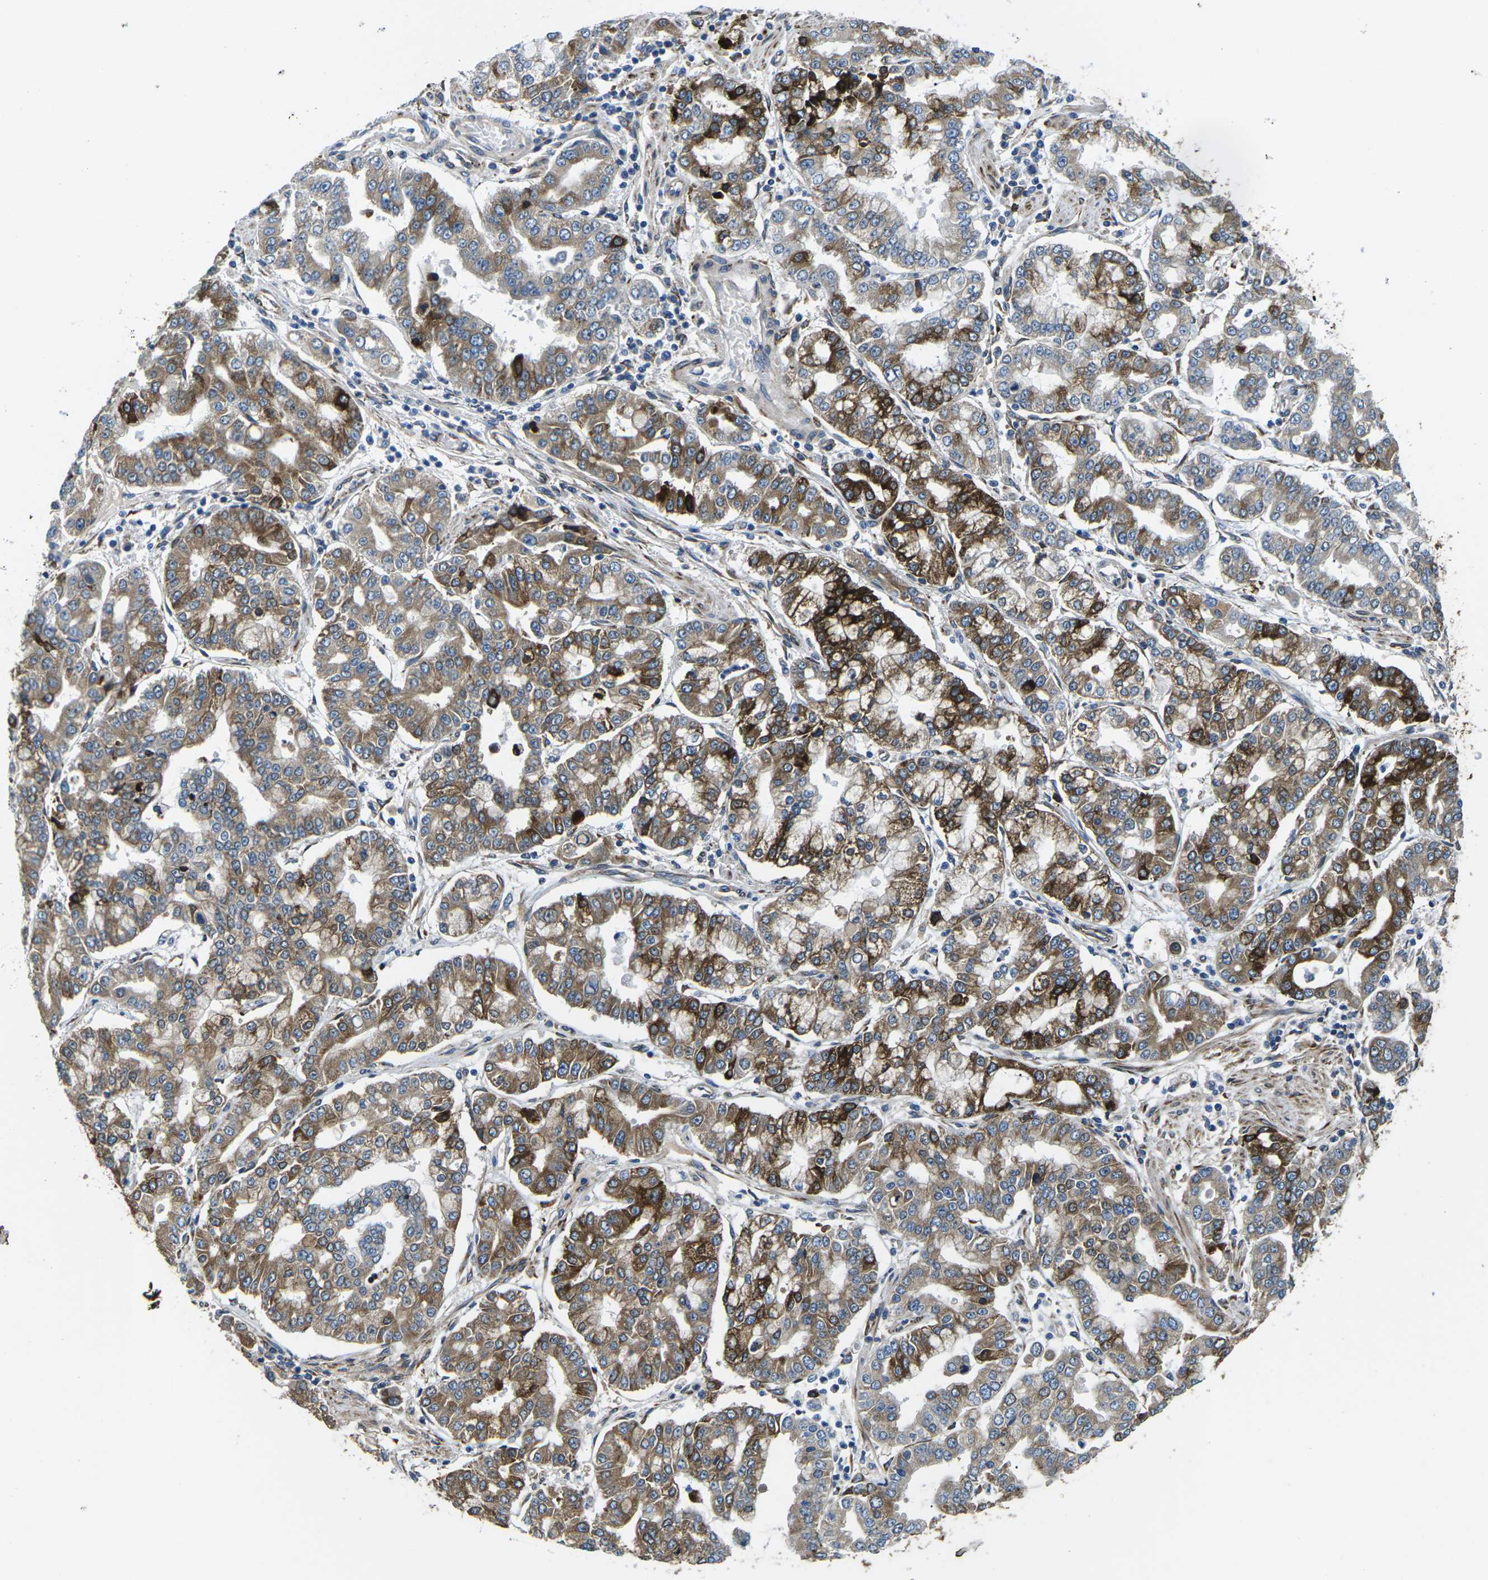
{"staining": {"intensity": "strong", "quantity": "25%-75%", "location": "cytoplasmic/membranous"}, "tissue": "stomach cancer", "cell_type": "Tumor cells", "image_type": "cancer", "snomed": [{"axis": "morphology", "description": "Adenocarcinoma, NOS"}, {"axis": "topography", "description": "Stomach"}], "caption": "A high amount of strong cytoplasmic/membranous expression is seen in approximately 25%-75% of tumor cells in stomach cancer (adenocarcinoma) tissue.", "gene": "PDZD8", "patient": {"sex": "male", "age": 76}}